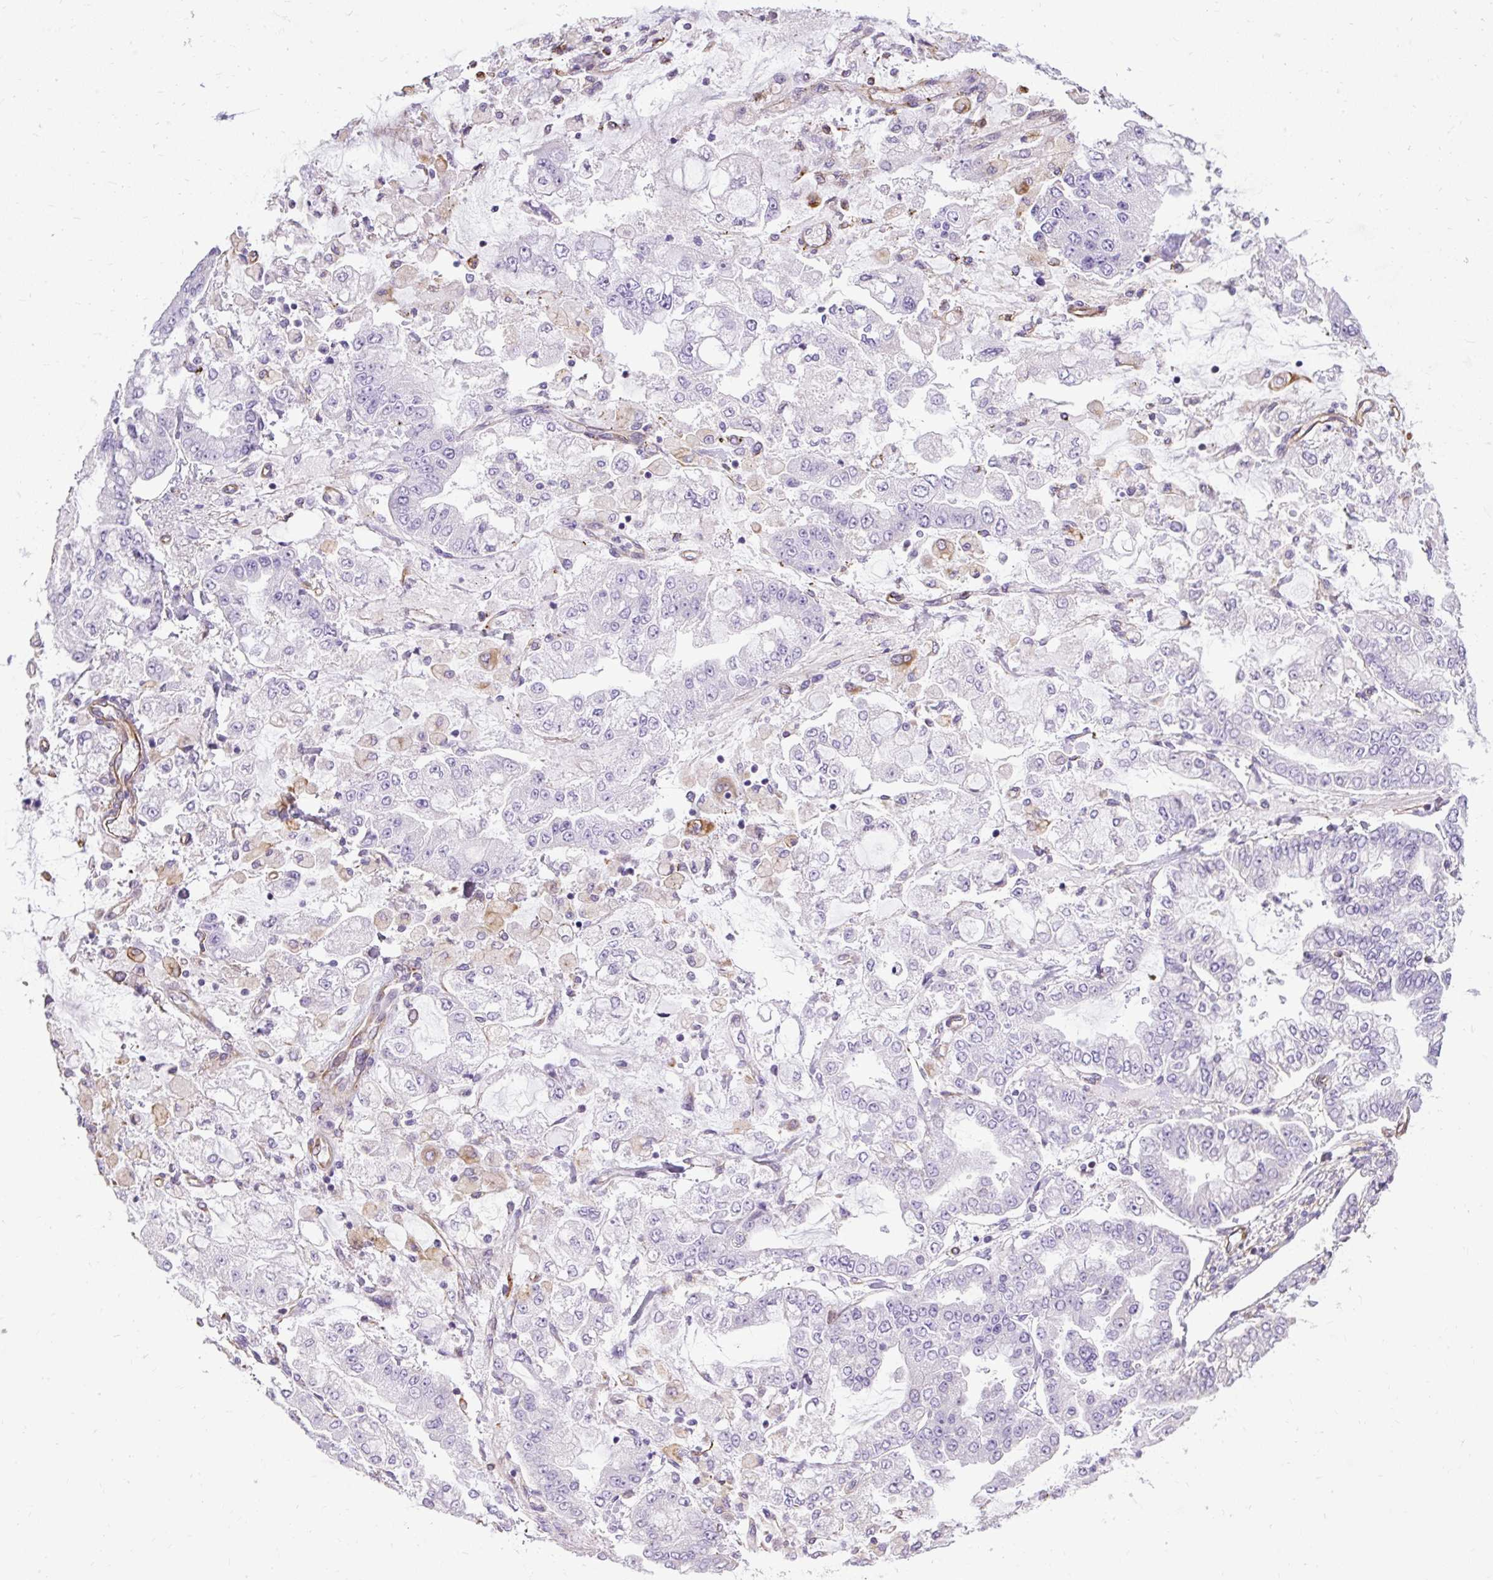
{"staining": {"intensity": "negative", "quantity": "none", "location": "none"}, "tissue": "stomach cancer", "cell_type": "Tumor cells", "image_type": "cancer", "snomed": [{"axis": "morphology", "description": "Normal tissue, NOS"}, {"axis": "morphology", "description": "Adenocarcinoma, NOS"}, {"axis": "topography", "description": "Stomach, upper"}, {"axis": "topography", "description": "Stomach"}], "caption": "DAB (3,3'-diaminobenzidine) immunohistochemical staining of adenocarcinoma (stomach) exhibits no significant staining in tumor cells.", "gene": "PLS1", "patient": {"sex": "male", "age": 76}}